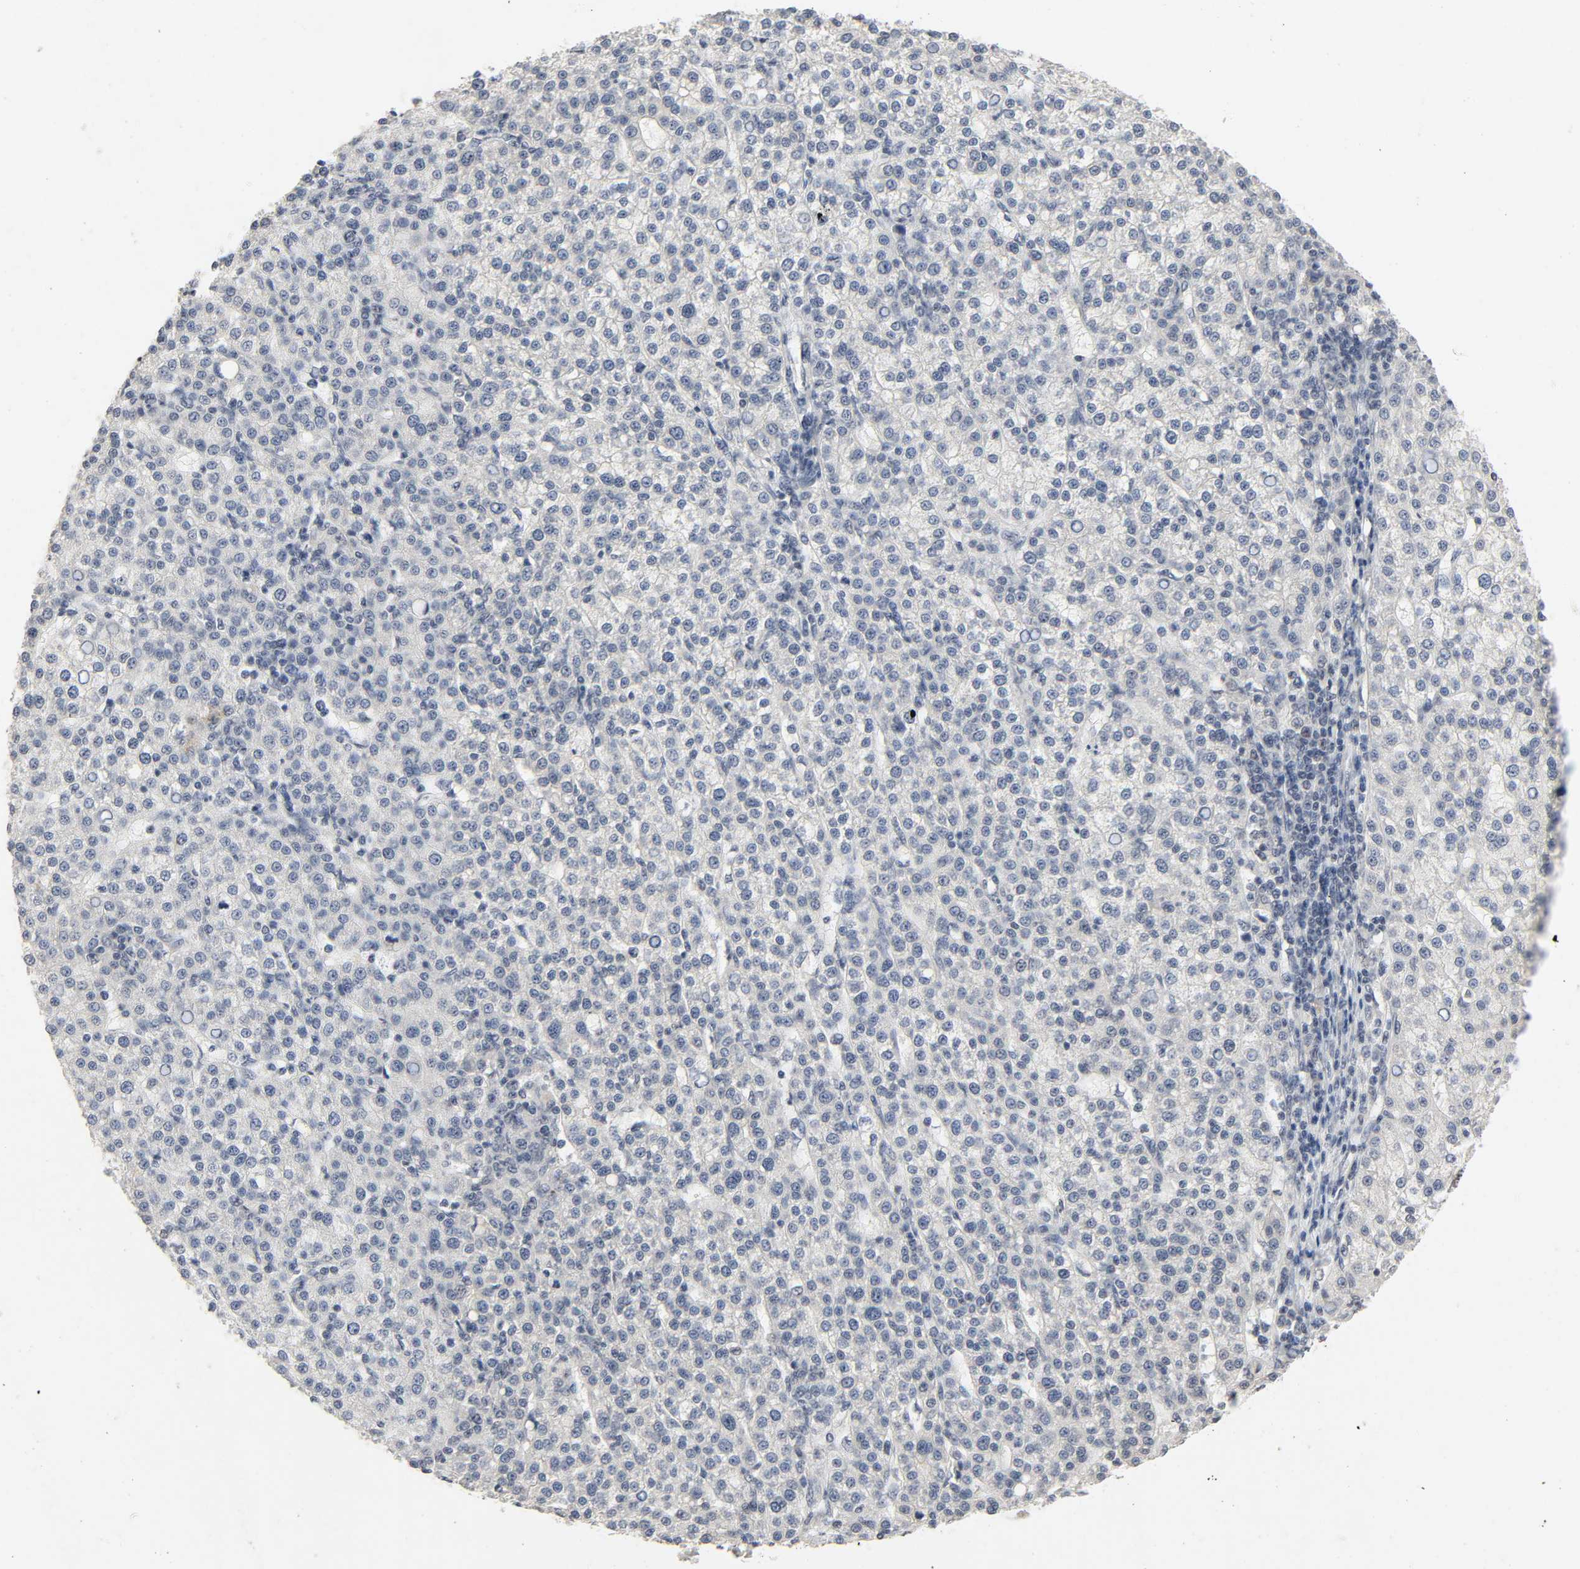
{"staining": {"intensity": "negative", "quantity": "none", "location": "none"}, "tissue": "liver cancer", "cell_type": "Tumor cells", "image_type": "cancer", "snomed": [{"axis": "morphology", "description": "Carcinoma, Hepatocellular, NOS"}, {"axis": "topography", "description": "Liver"}], "caption": "High power microscopy photomicrograph of an immunohistochemistry histopathology image of liver cancer, revealing no significant staining in tumor cells. (DAB IHC visualized using brightfield microscopy, high magnification).", "gene": "MAPKAPK5", "patient": {"sex": "female", "age": 58}}